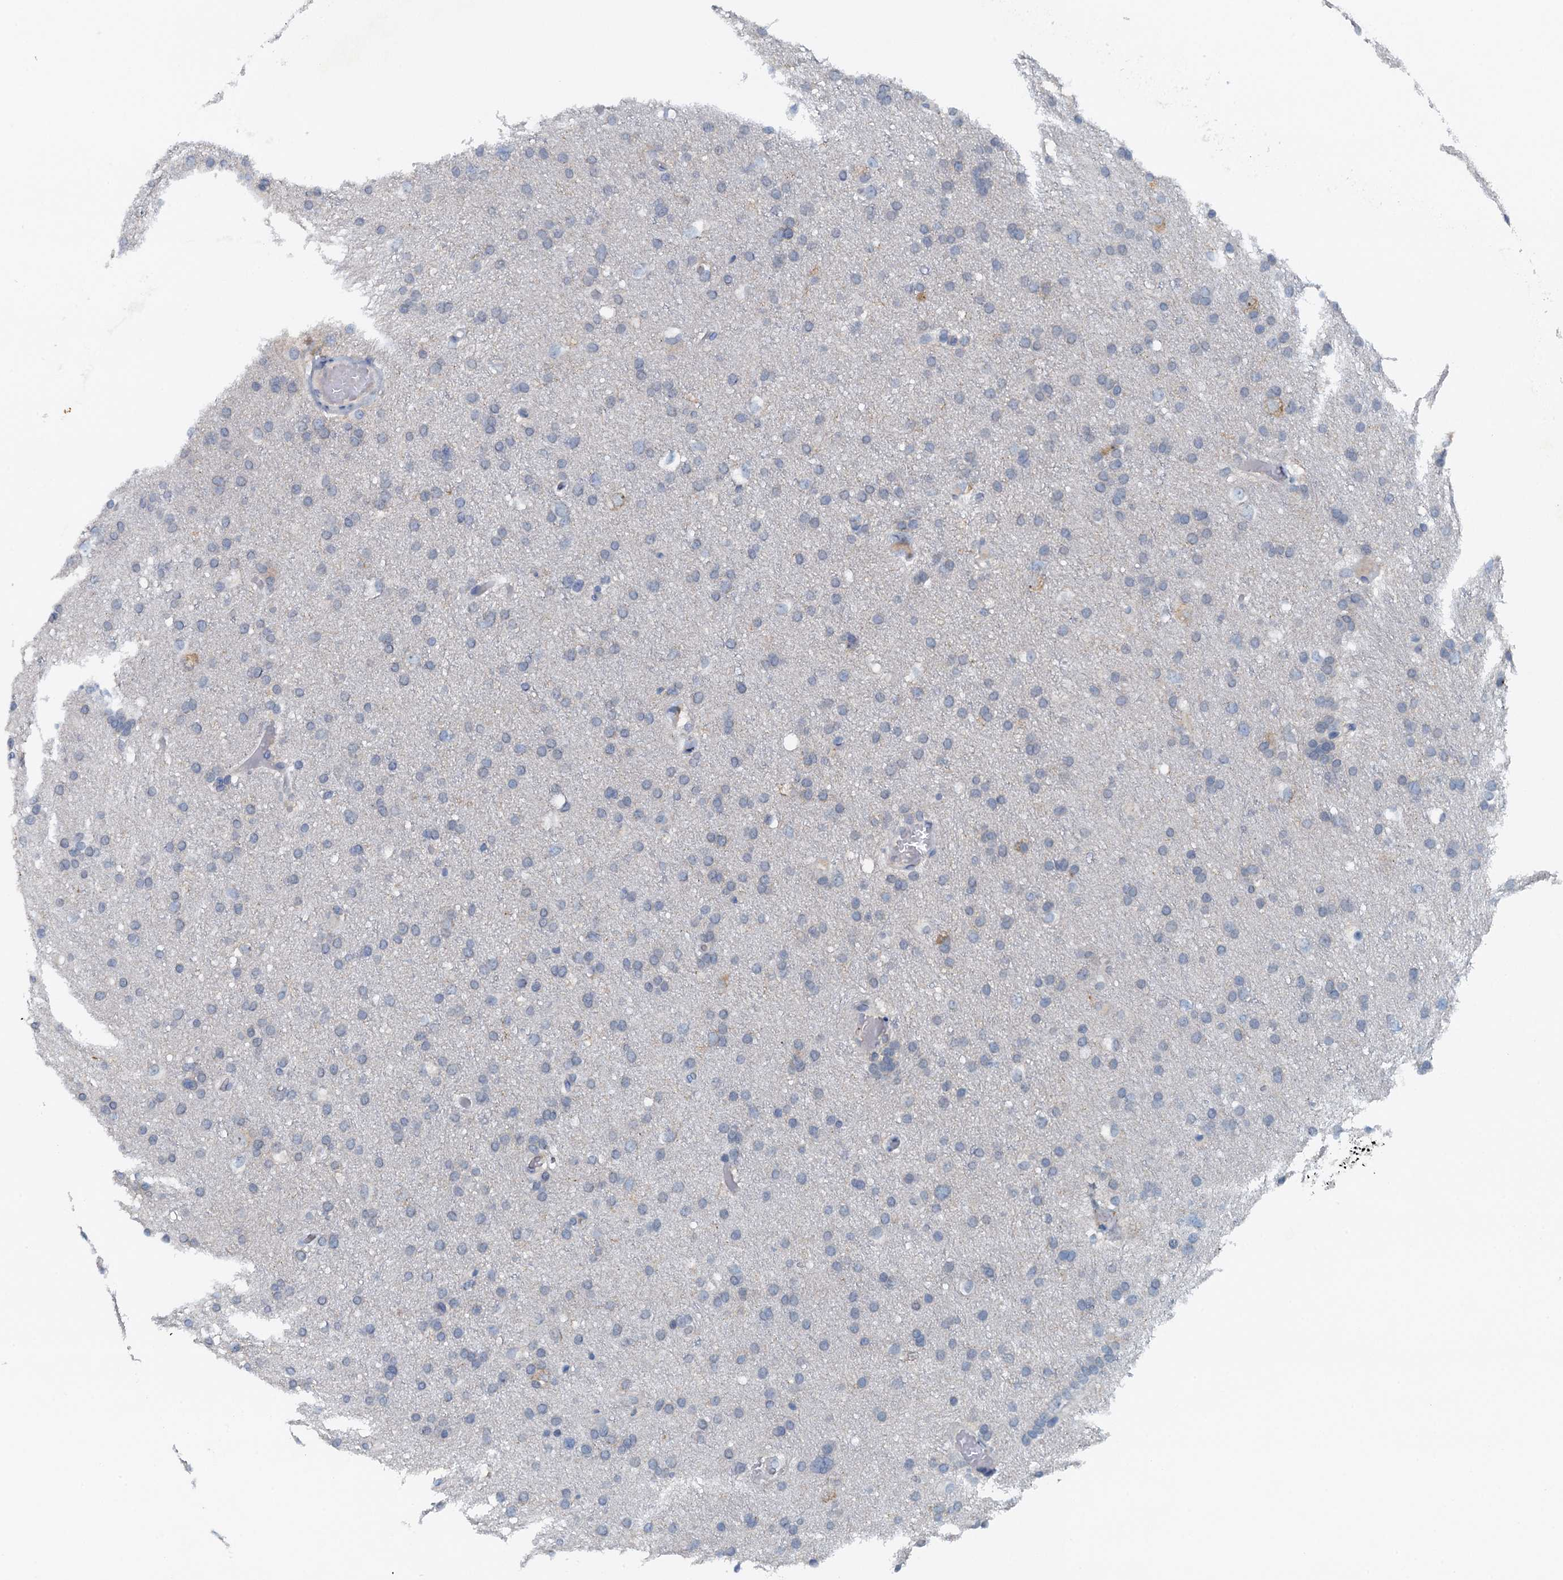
{"staining": {"intensity": "negative", "quantity": "none", "location": "none"}, "tissue": "glioma", "cell_type": "Tumor cells", "image_type": "cancer", "snomed": [{"axis": "morphology", "description": "Glioma, malignant, High grade"}, {"axis": "topography", "description": "Cerebral cortex"}], "caption": "DAB (3,3'-diaminobenzidine) immunohistochemical staining of human malignant high-grade glioma demonstrates no significant expression in tumor cells.", "gene": "THAP10", "patient": {"sex": "female", "age": 36}}